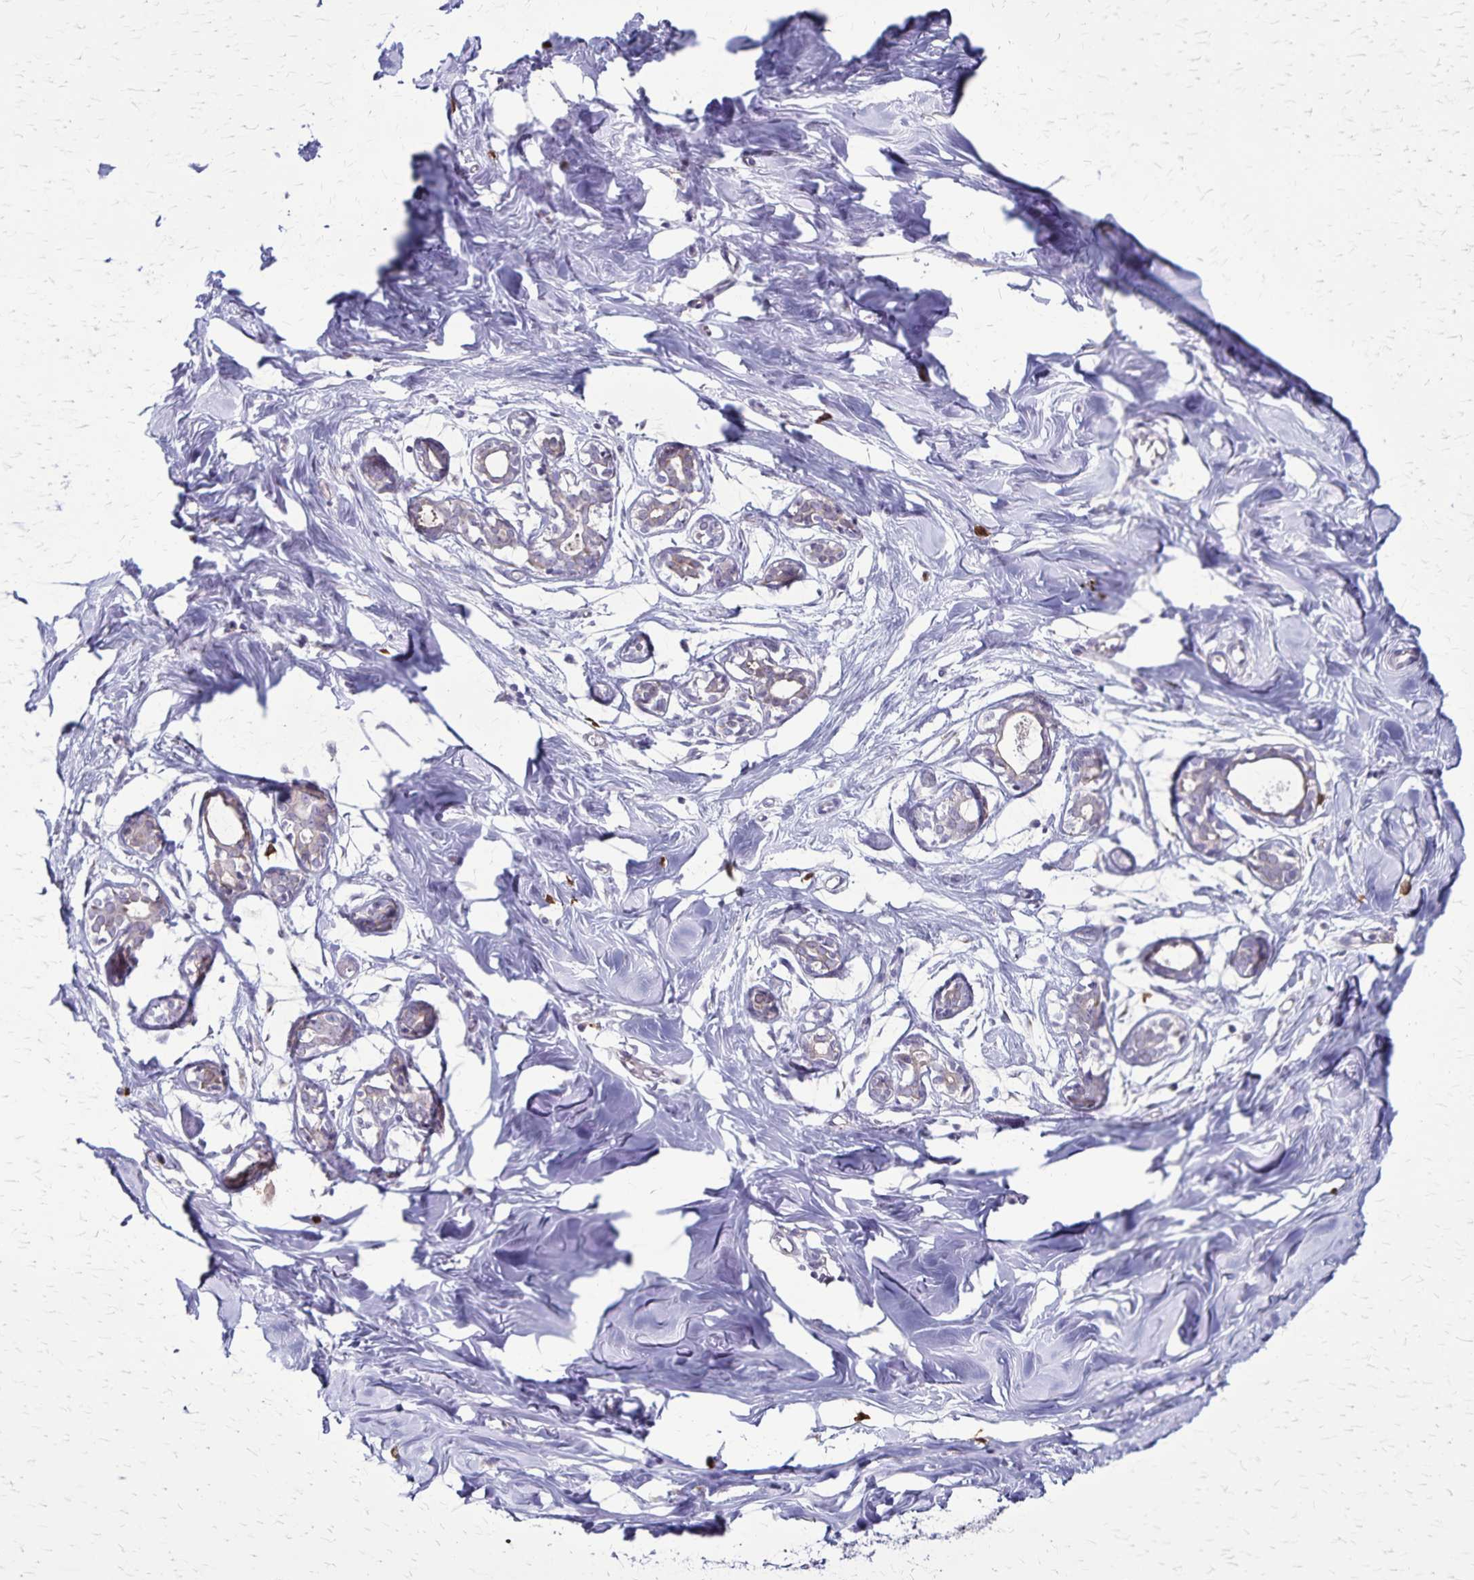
{"staining": {"intensity": "negative", "quantity": "none", "location": "none"}, "tissue": "breast", "cell_type": "Adipocytes", "image_type": "normal", "snomed": [{"axis": "morphology", "description": "Normal tissue, NOS"}, {"axis": "topography", "description": "Breast"}], "caption": "There is no significant positivity in adipocytes of breast. (Brightfield microscopy of DAB immunohistochemistry at high magnification).", "gene": "ULBP3", "patient": {"sex": "female", "age": 27}}